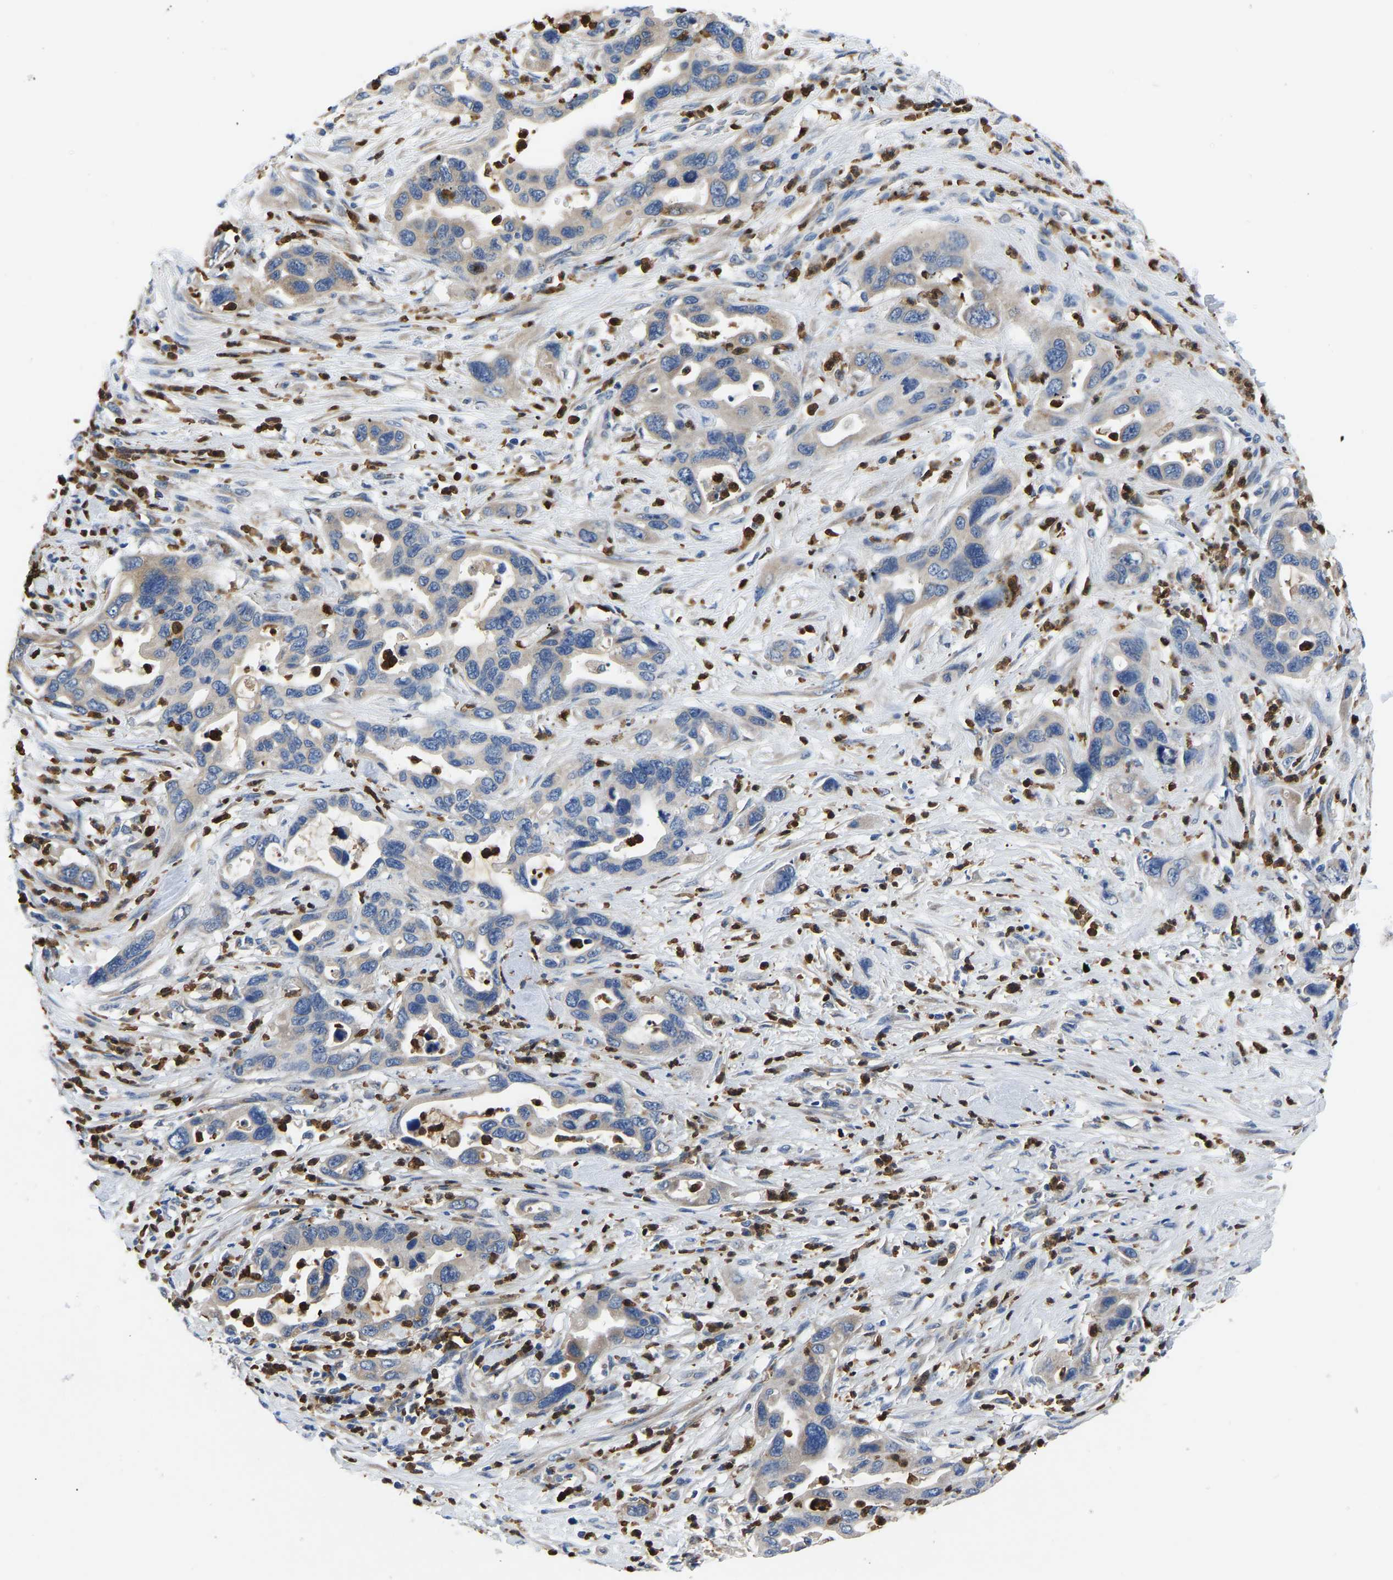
{"staining": {"intensity": "negative", "quantity": "none", "location": "none"}, "tissue": "pancreatic cancer", "cell_type": "Tumor cells", "image_type": "cancer", "snomed": [{"axis": "morphology", "description": "Adenocarcinoma, NOS"}, {"axis": "topography", "description": "Pancreas"}], "caption": "The image reveals no staining of tumor cells in pancreatic adenocarcinoma.", "gene": "TOR1B", "patient": {"sex": "female", "age": 70}}